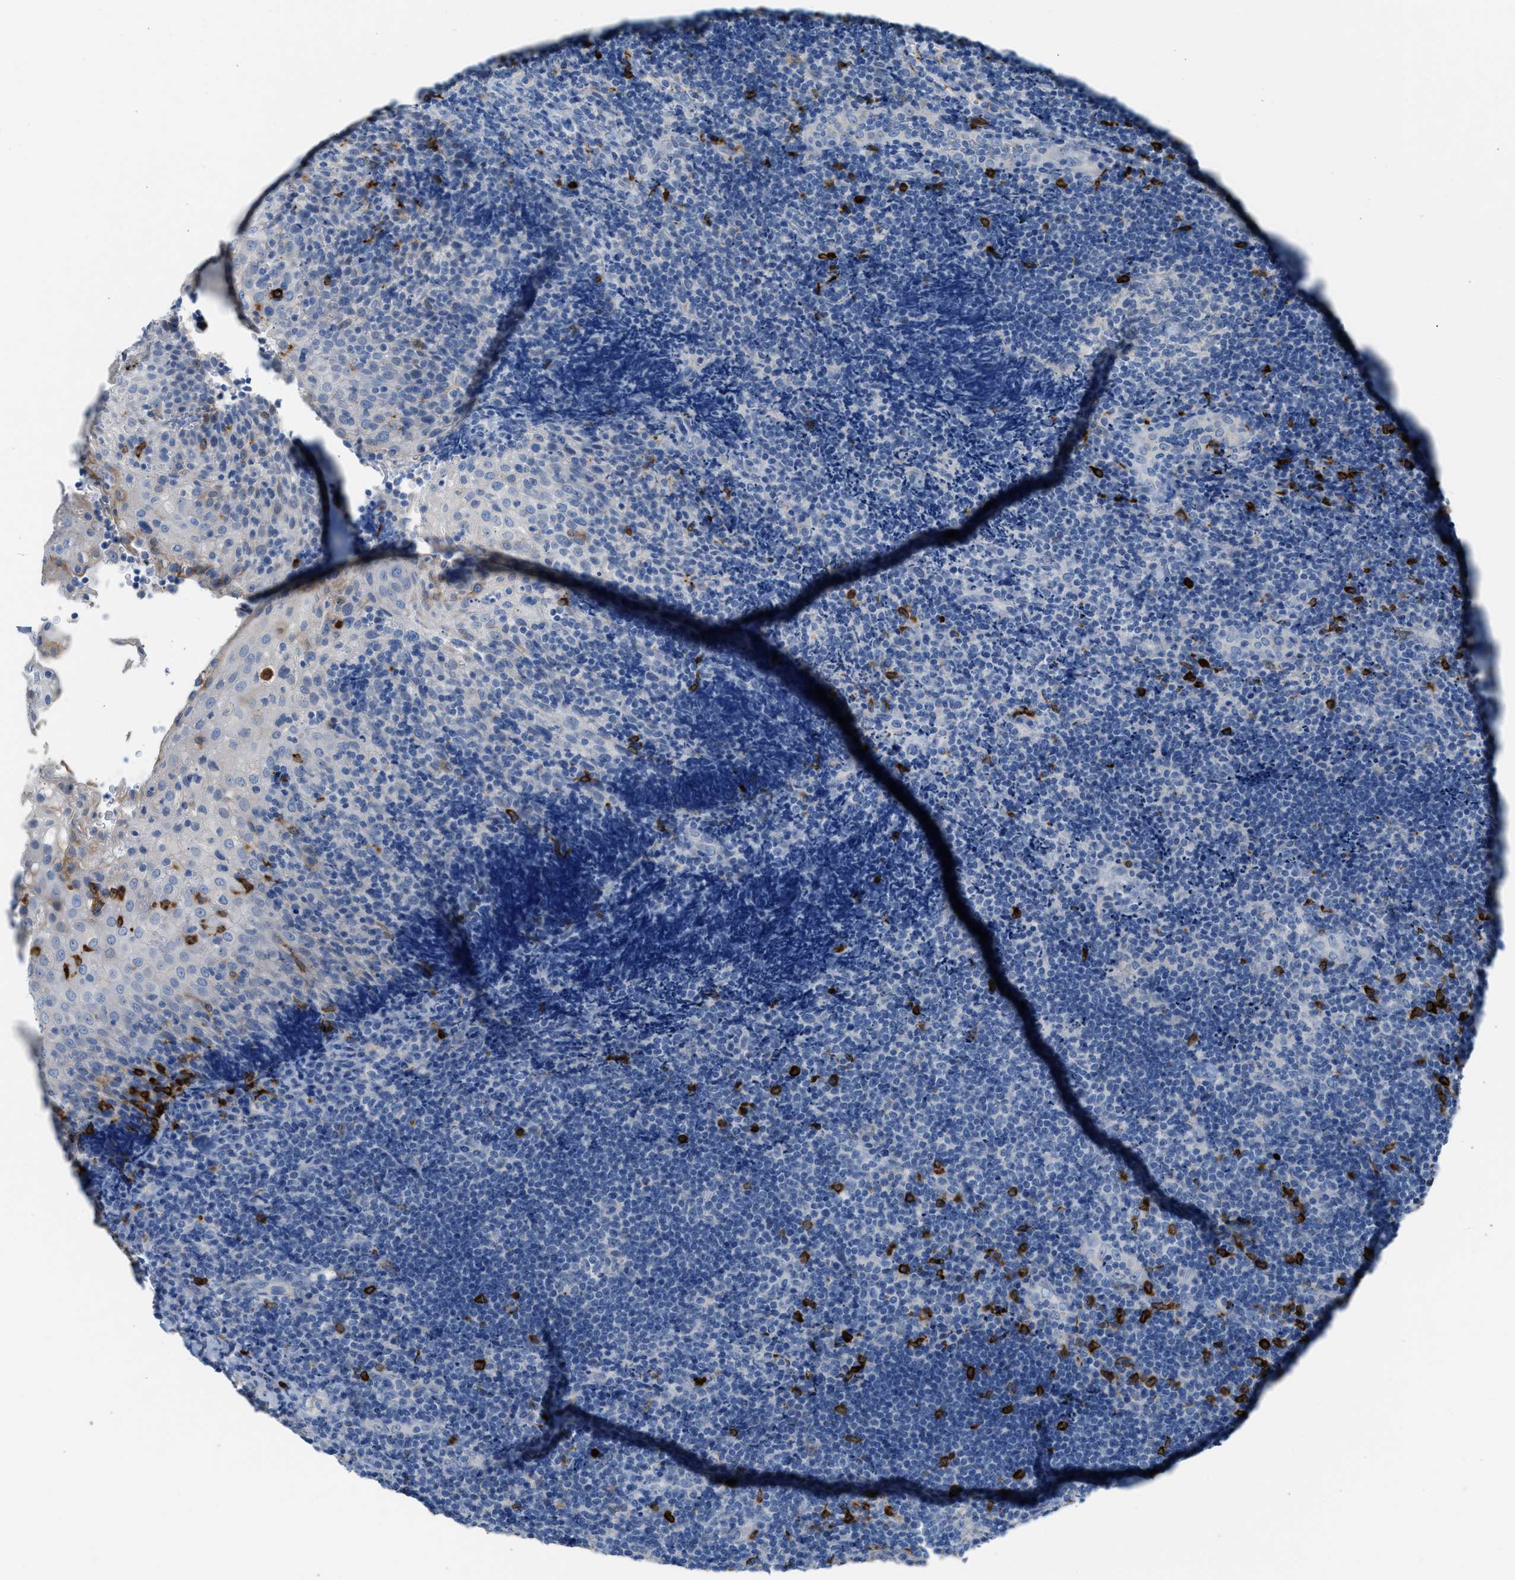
{"staining": {"intensity": "negative", "quantity": "none", "location": "none"}, "tissue": "lymphoma", "cell_type": "Tumor cells", "image_type": "cancer", "snomed": [{"axis": "morphology", "description": "Malignant lymphoma, non-Hodgkin's type, High grade"}, {"axis": "topography", "description": "Tonsil"}], "caption": "High-grade malignant lymphoma, non-Hodgkin's type stained for a protein using immunohistochemistry (IHC) shows no expression tumor cells.", "gene": "CLEC10A", "patient": {"sex": "female", "age": 36}}